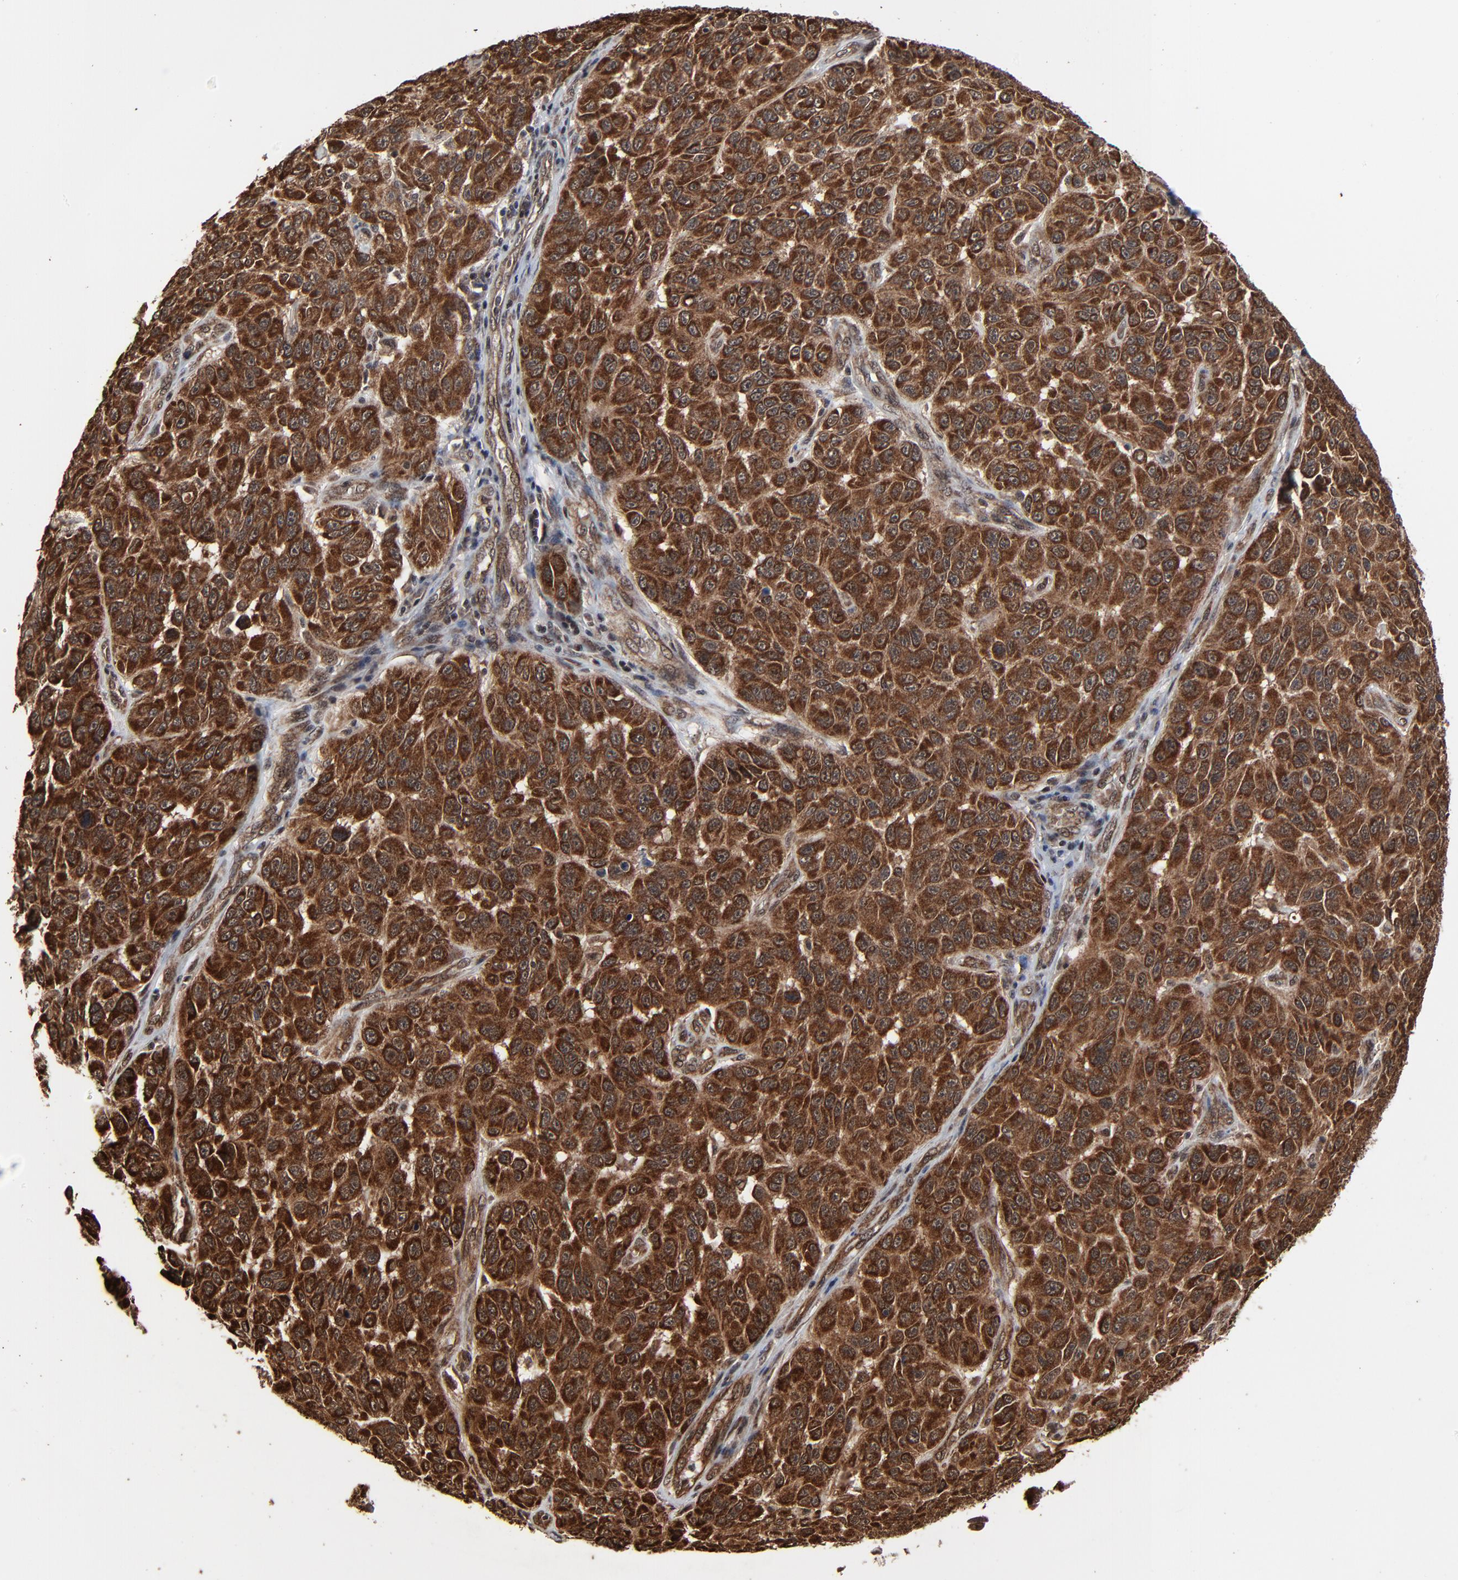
{"staining": {"intensity": "strong", "quantity": ">75%", "location": "cytoplasmic/membranous,nuclear"}, "tissue": "melanoma", "cell_type": "Tumor cells", "image_type": "cancer", "snomed": [{"axis": "morphology", "description": "Malignant melanoma, NOS"}, {"axis": "topography", "description": "Skin"}], "caption": "This photomicrograph demonstrates malignant melanoma stained with IHC to label a protein in brown. The cytoplasmic/membranous and nuclear of tumor cells show strong positivity for the protein. Nuclei are counter-stained blue.", "gene": "RHOJ", "patient": {"sex": "male", "age": 30}}